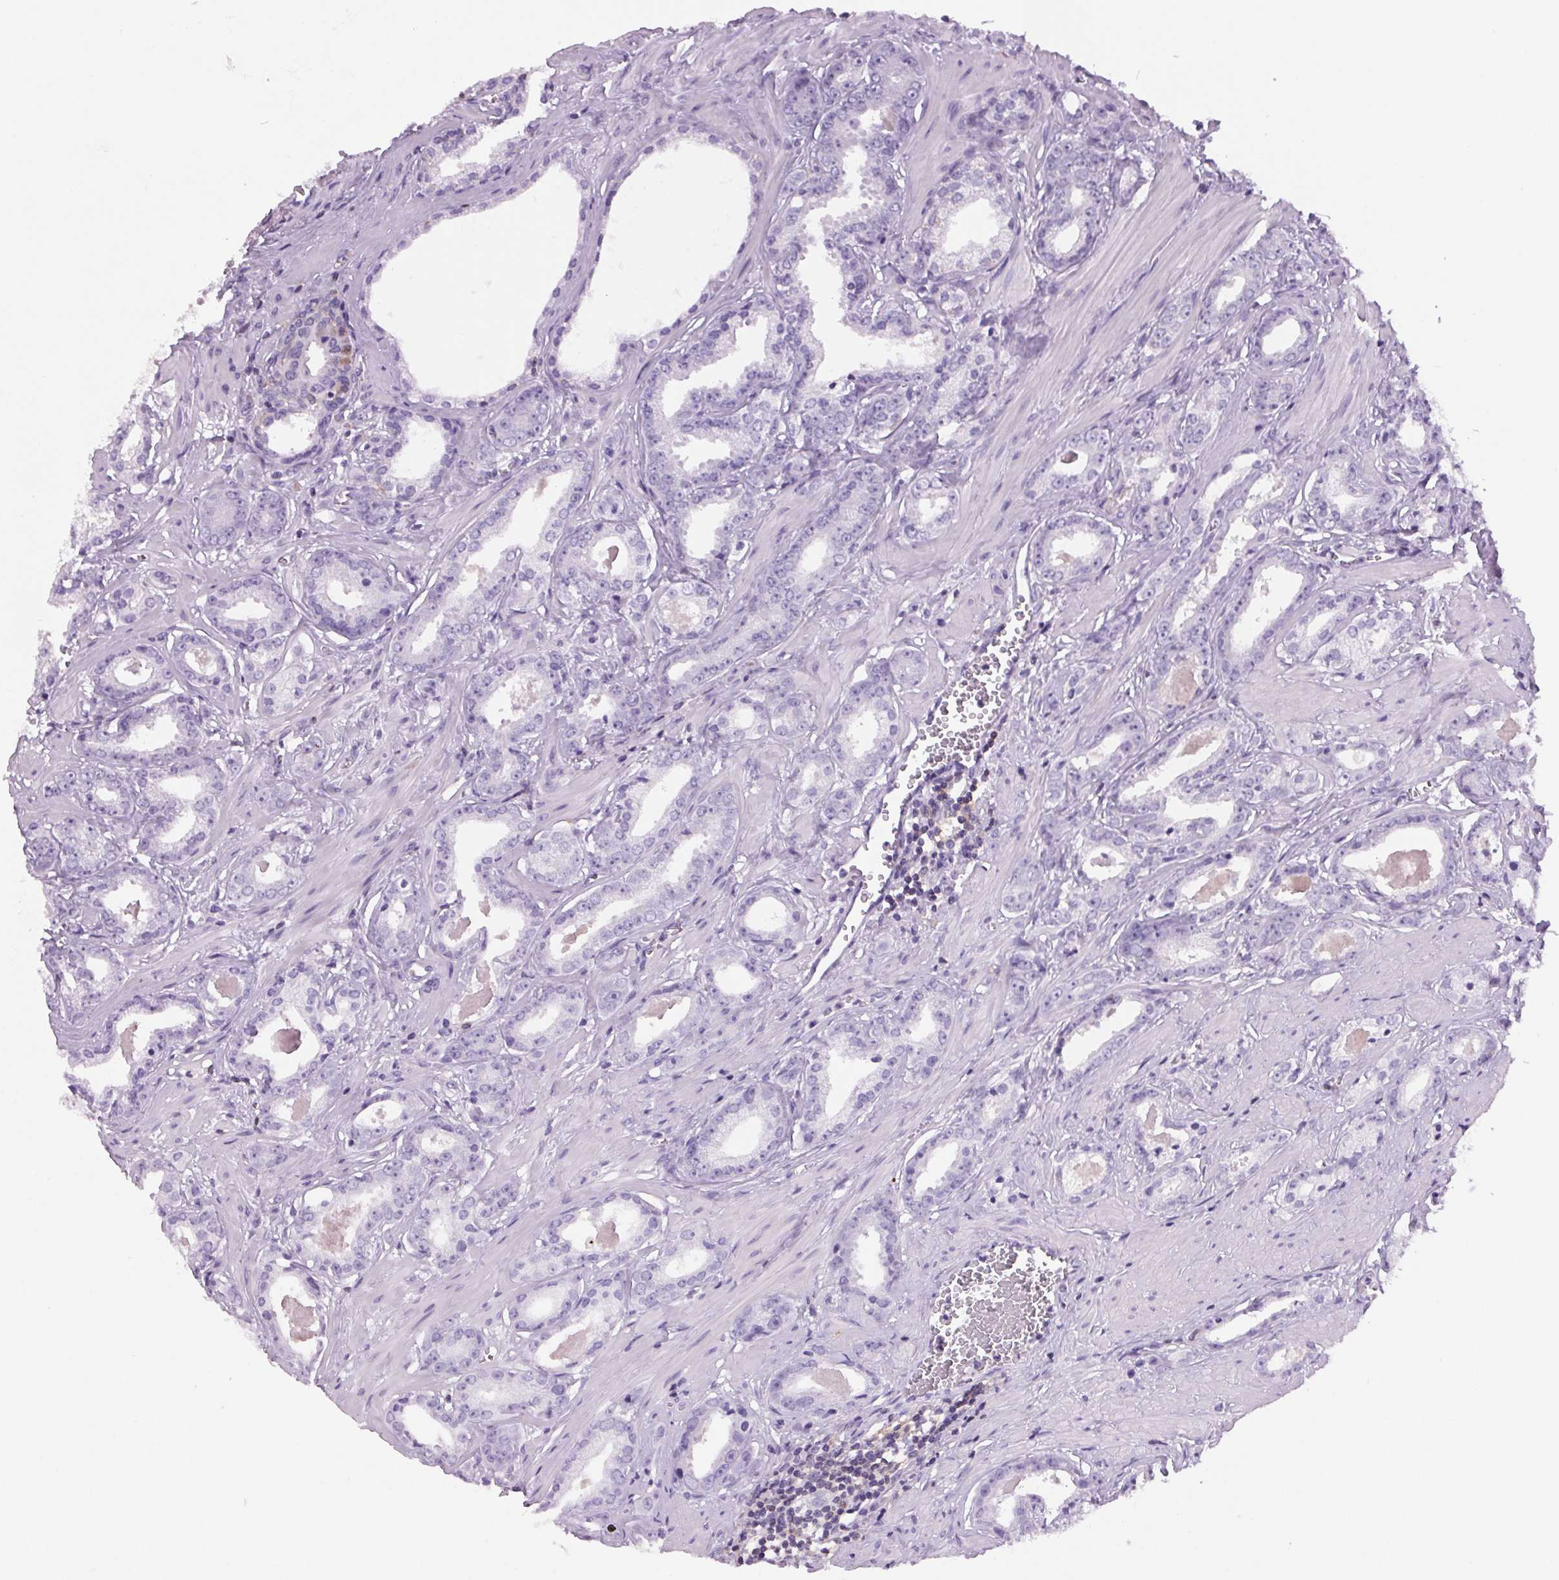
{"staining": {"intensity": "negative", "quantity": "none", "location": "none"}, "tissue": "prostate cancer", "cell_type": "Tumor cells", "image_type": "cancer", "snomed": [{"axis": "morphology", "description": "Adenocarcinoma, Low grade"}, {"axis": "topography", "description": "Prostate"}], "caption": "The IHC image has no significant staining in tumor cells of prostate cancer (low-grade adenocarcinoma) tissue.", "gene": "S100A2", "patient": {"sex": "male", "age": 64}}